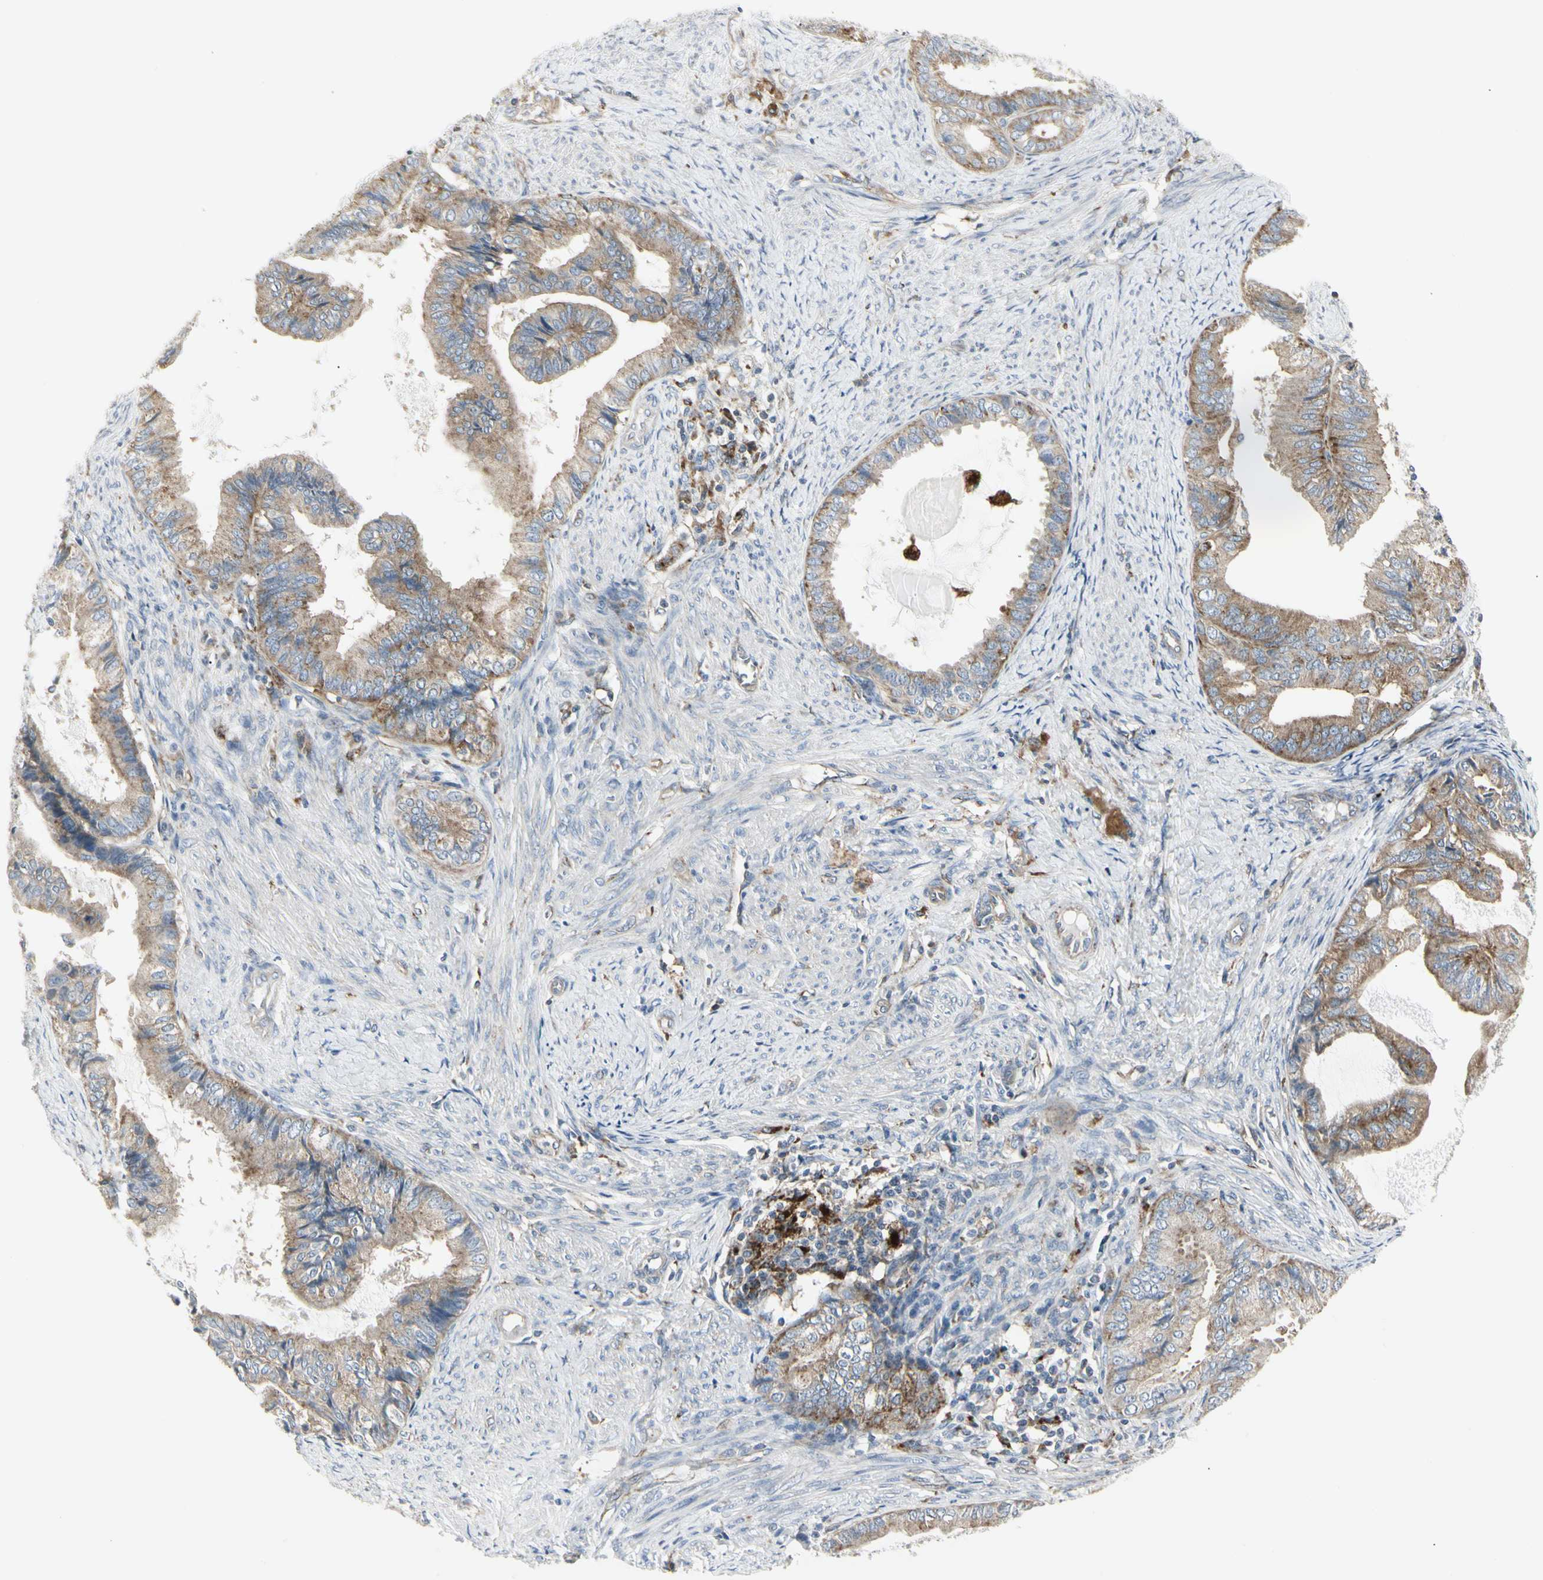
{"staining": {"intensity": "moderate", "quantity": "25%-75%", "location": "cytoplasmic/membranous"}, "tissue": "endometrial cancer", "cell_type": "Tumor cells", "image_type": "cancer", "snomed": [{"axis": "morphology", "description": "Adenocarcinoma, NOS"}, {"axis": "topography", "description": "Endometrium"}], "caption": "Moderate cytoplasmic/membranous staining is present in approximately 25%-75% of tumor cells in endometrial adenocarcinoma.", "gene": "ATP6V1B2", "patient": {"sex": "female", "age": 86}}